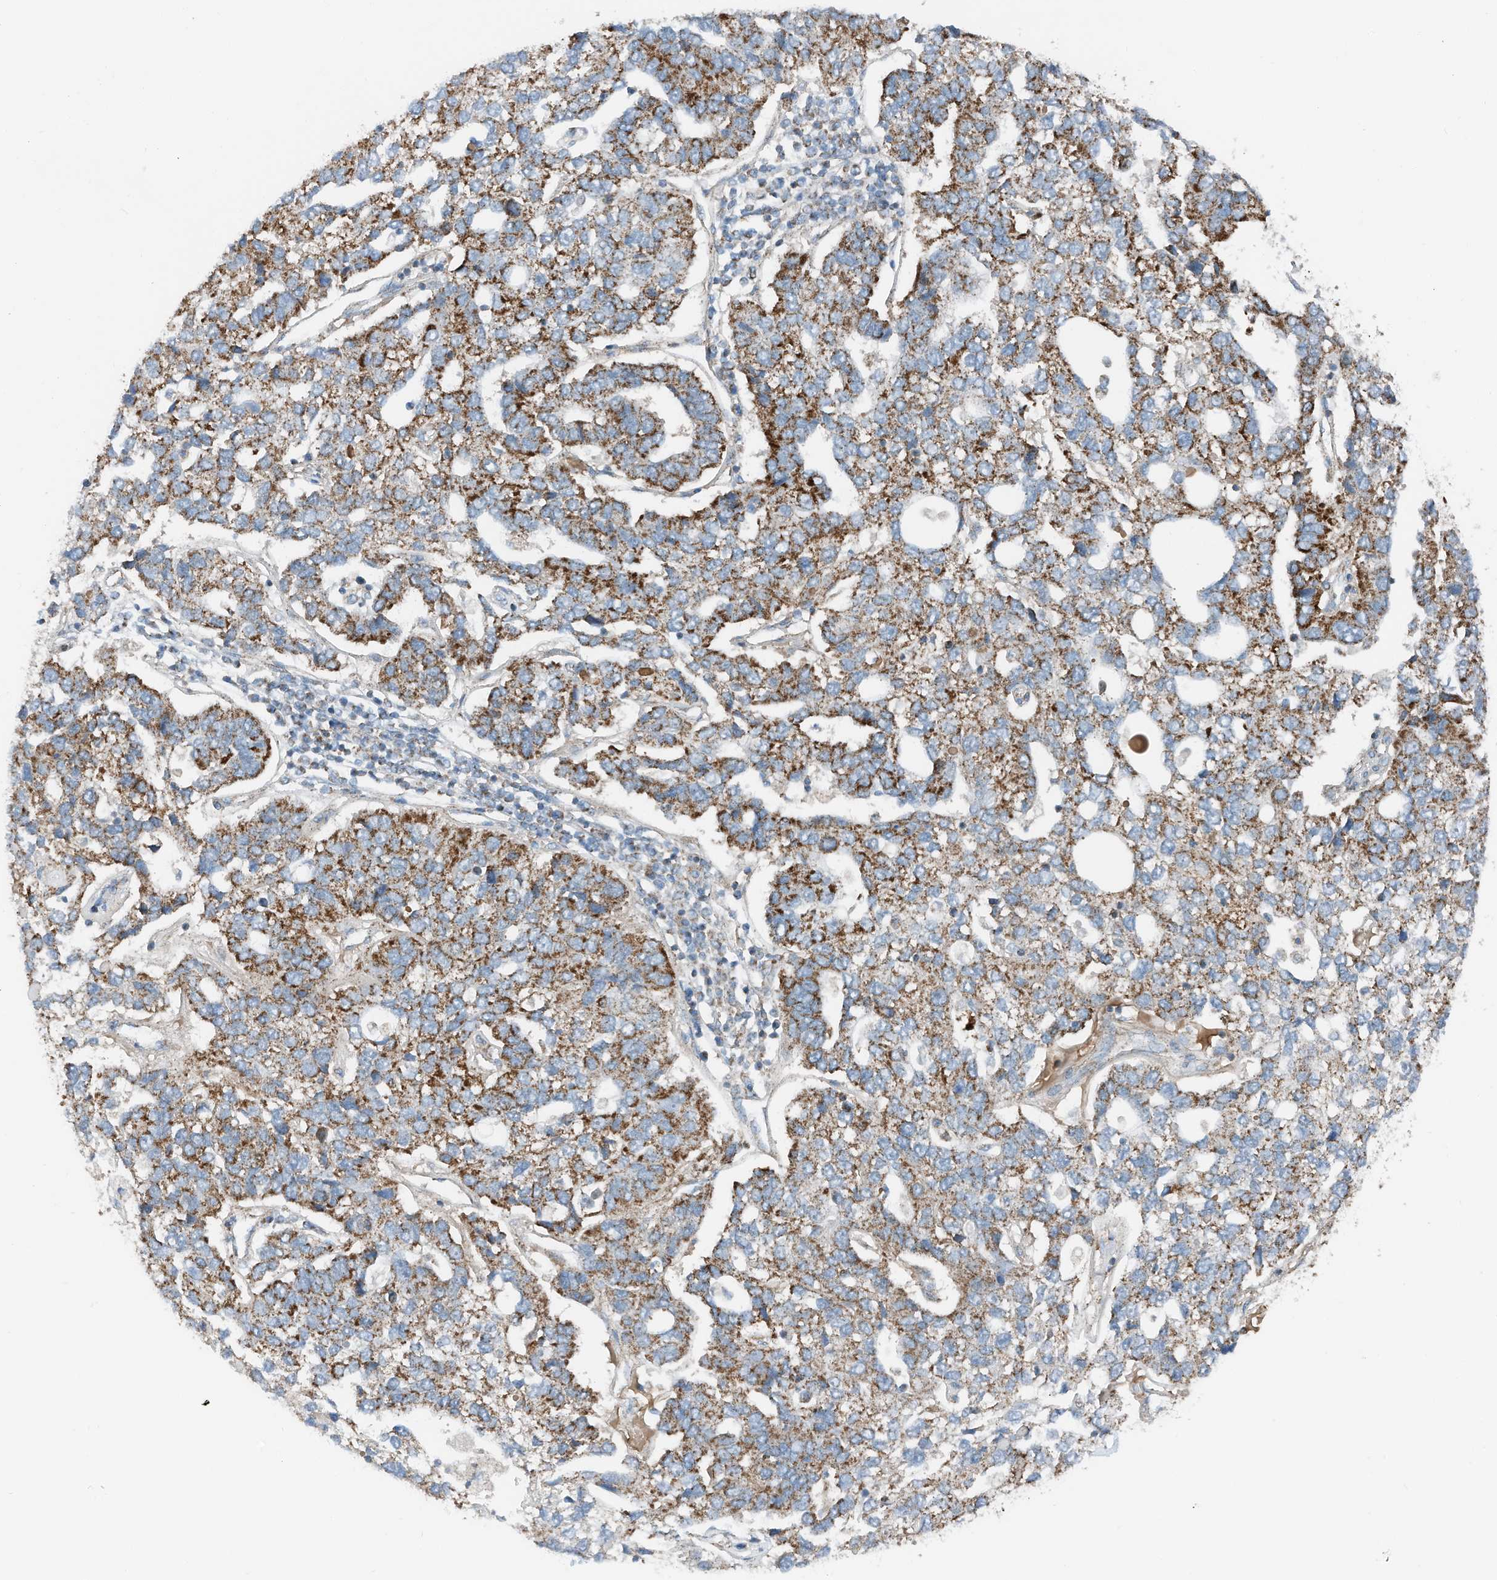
{"staining": {"intensity": "strong", "quantity": ">75%", "location": "cytoplasmic/membranous"}, "tissue": "pancreatic cancer", "cell_type": "Tumor cells", "image_type": "cancer", "snomed": [{"axis": "morphology", "description": "Adenocarcinoma, NOS"}, {"axis": "topography", "description": "Pancreas"}], "caption": "An image of adenocarcinoma (pancreatic) stained for a protein displays strong cytoplasmic/membranous brown staining in tumor cells.", "gene": "RMND1", "patient": {"sex": "female", "age": 61}}